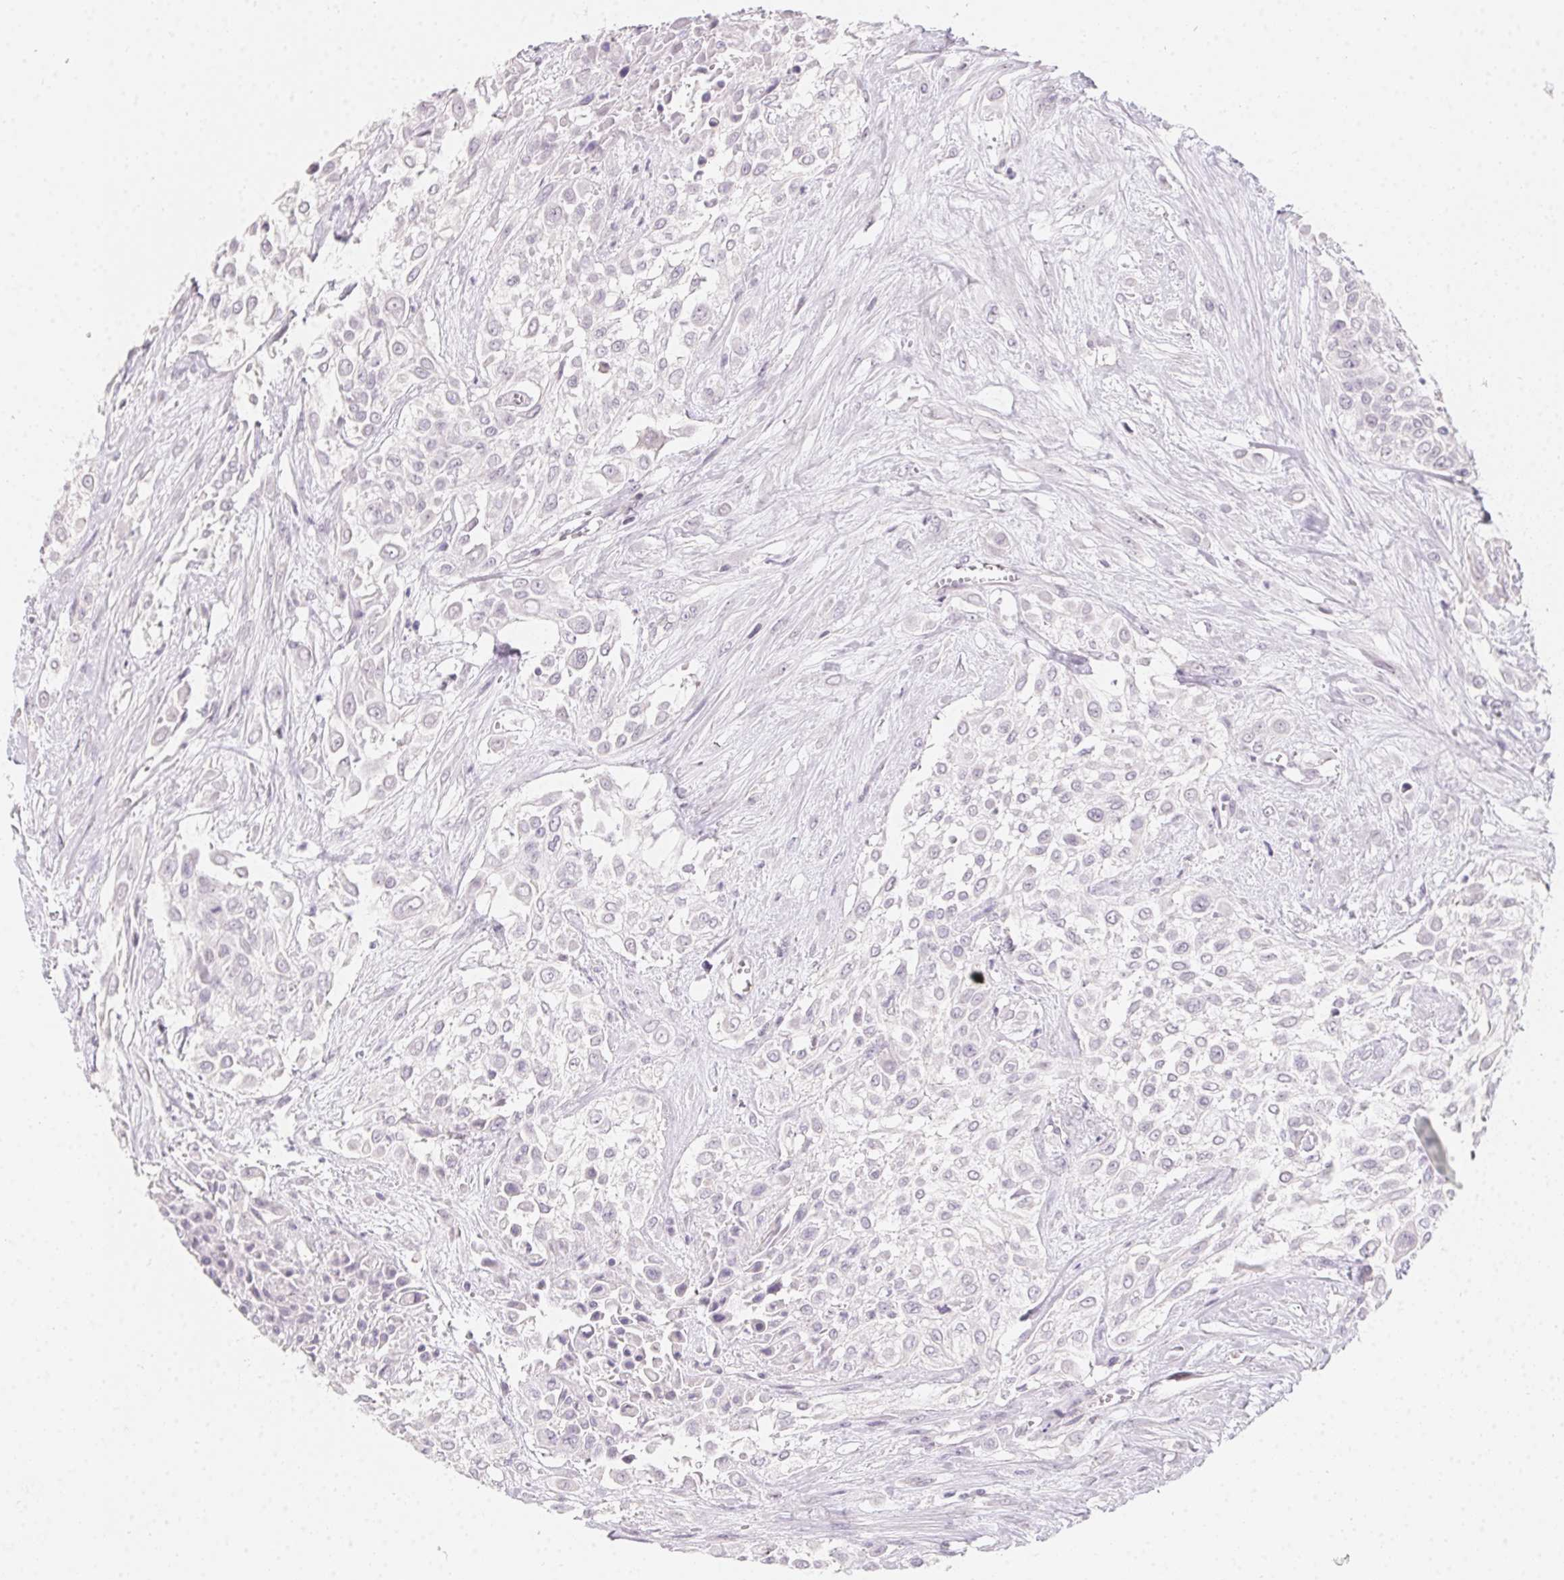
{"staining": {"intensity": "negative", "quantity": "none", "location": "none"}, "tissue": "urothelial cancer", "cell_type": "Tumor cells", "image_type": "cancer", "snomed": [{"axis": "morphology", "description": "Urothelial carcinoma, High grade"}, {"axis": "topography", "description": "Urinary bladder"}], "caption": "Protein analysis of urothelial cancer displays no significant staining in tumor cells.", "gene": "MORC1", "patient": {"sex": "male", "age": 57}}